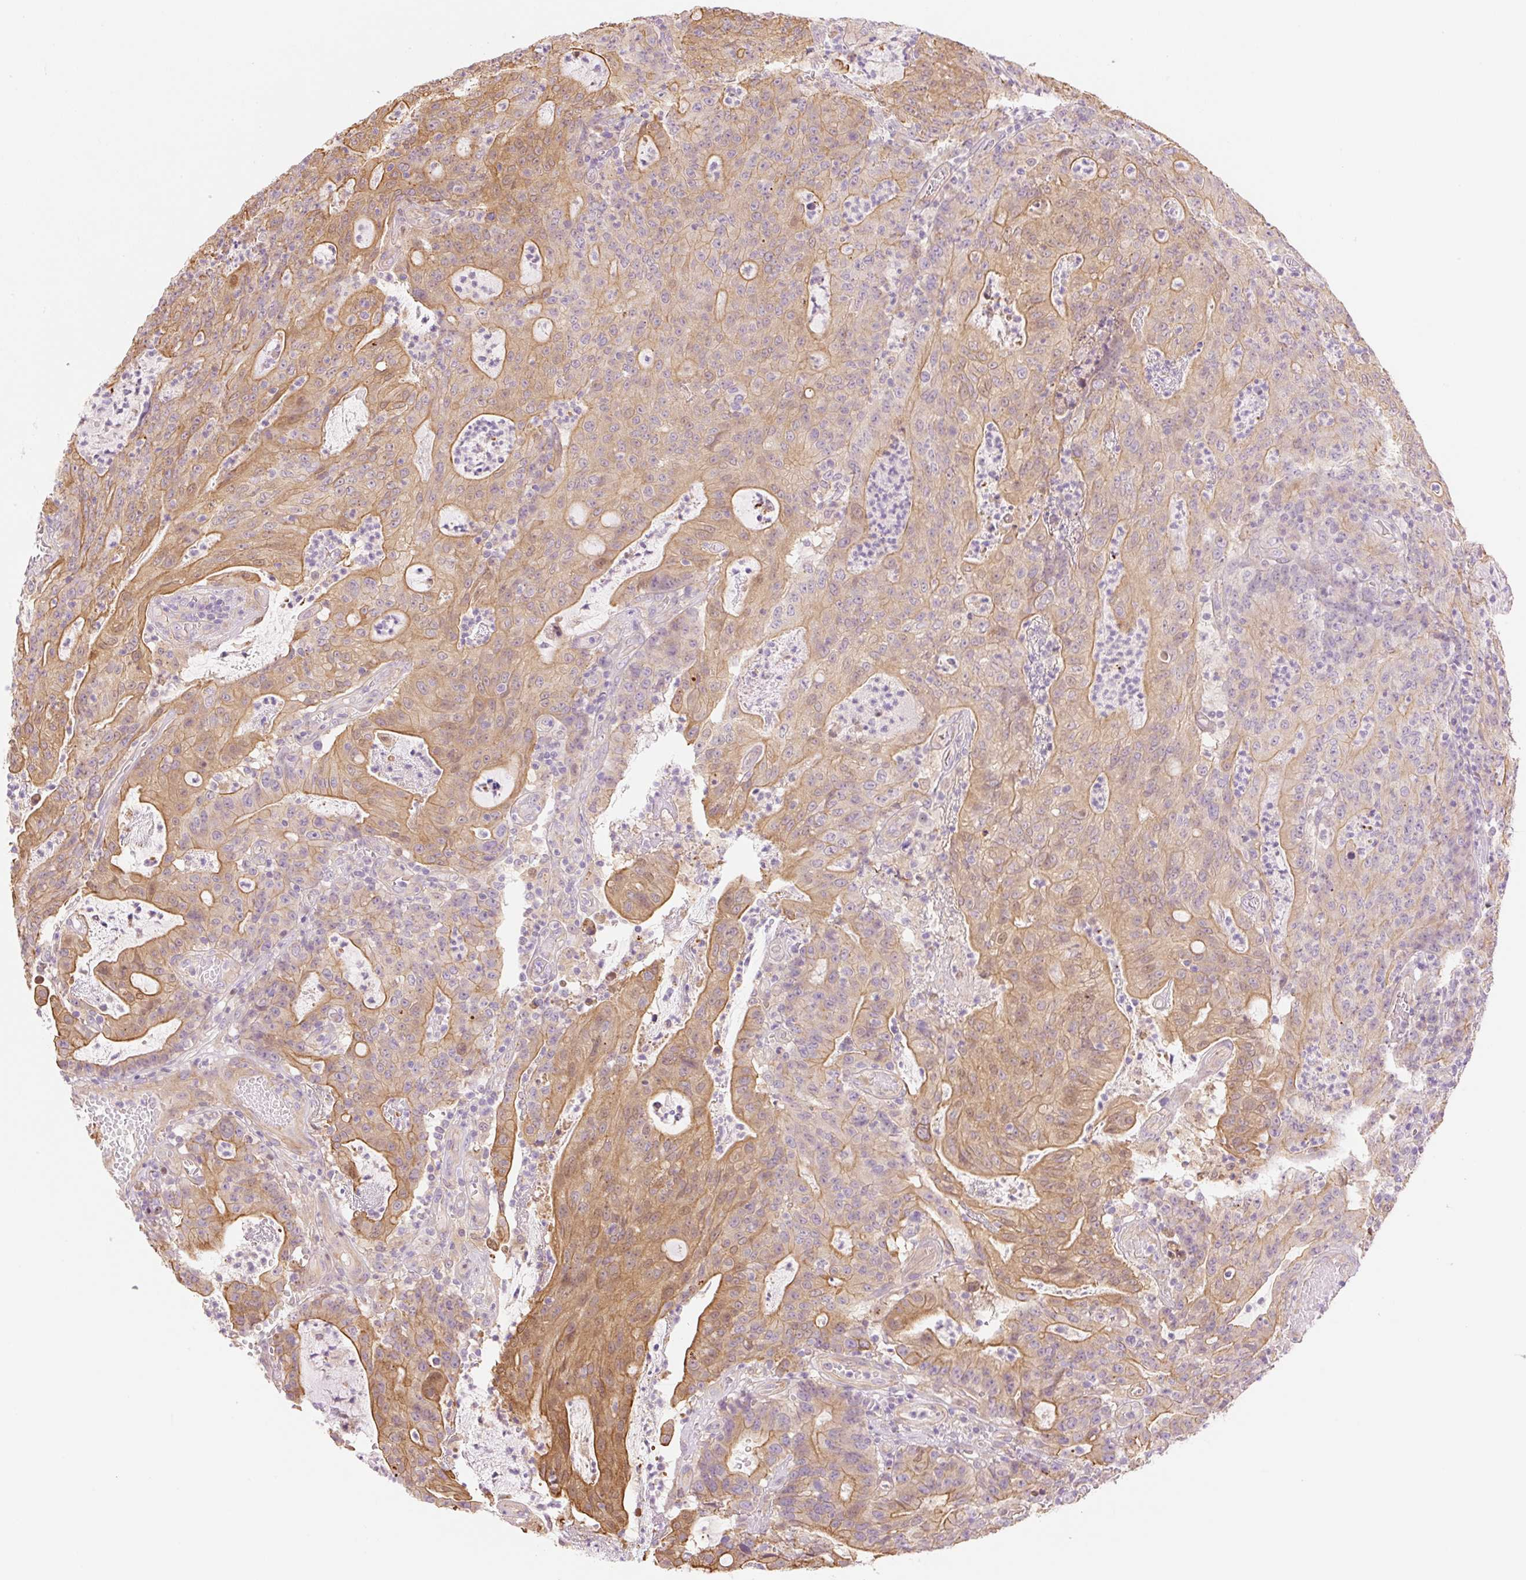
{"staining": {"intensity": "moderate", "quantity": ">75%", "location": "cytoplasmic/membranous"}, "tissue": "colorectal cancer", "cell_type": "Tumor cells", "image_type": "cancer", "snomed": [{"axis": "morphology", "description": "Adenocarcinoma, NOS"}, {"axis": "topography", "description": "Colon"}], "caption": "High-magnification brightfield microscopy of colorectal cancer (adenocarcinoma) stained with DAB (3,3'-diaminobenzidine) (brown) and counterstained with hematoxylin (blue). tumor cells exhibit moderate cytoplasmic/membranous staining is seen in about>75% of cells.", "gene": "NLRP5", "patient": {"sex": "male", "age": 83}}